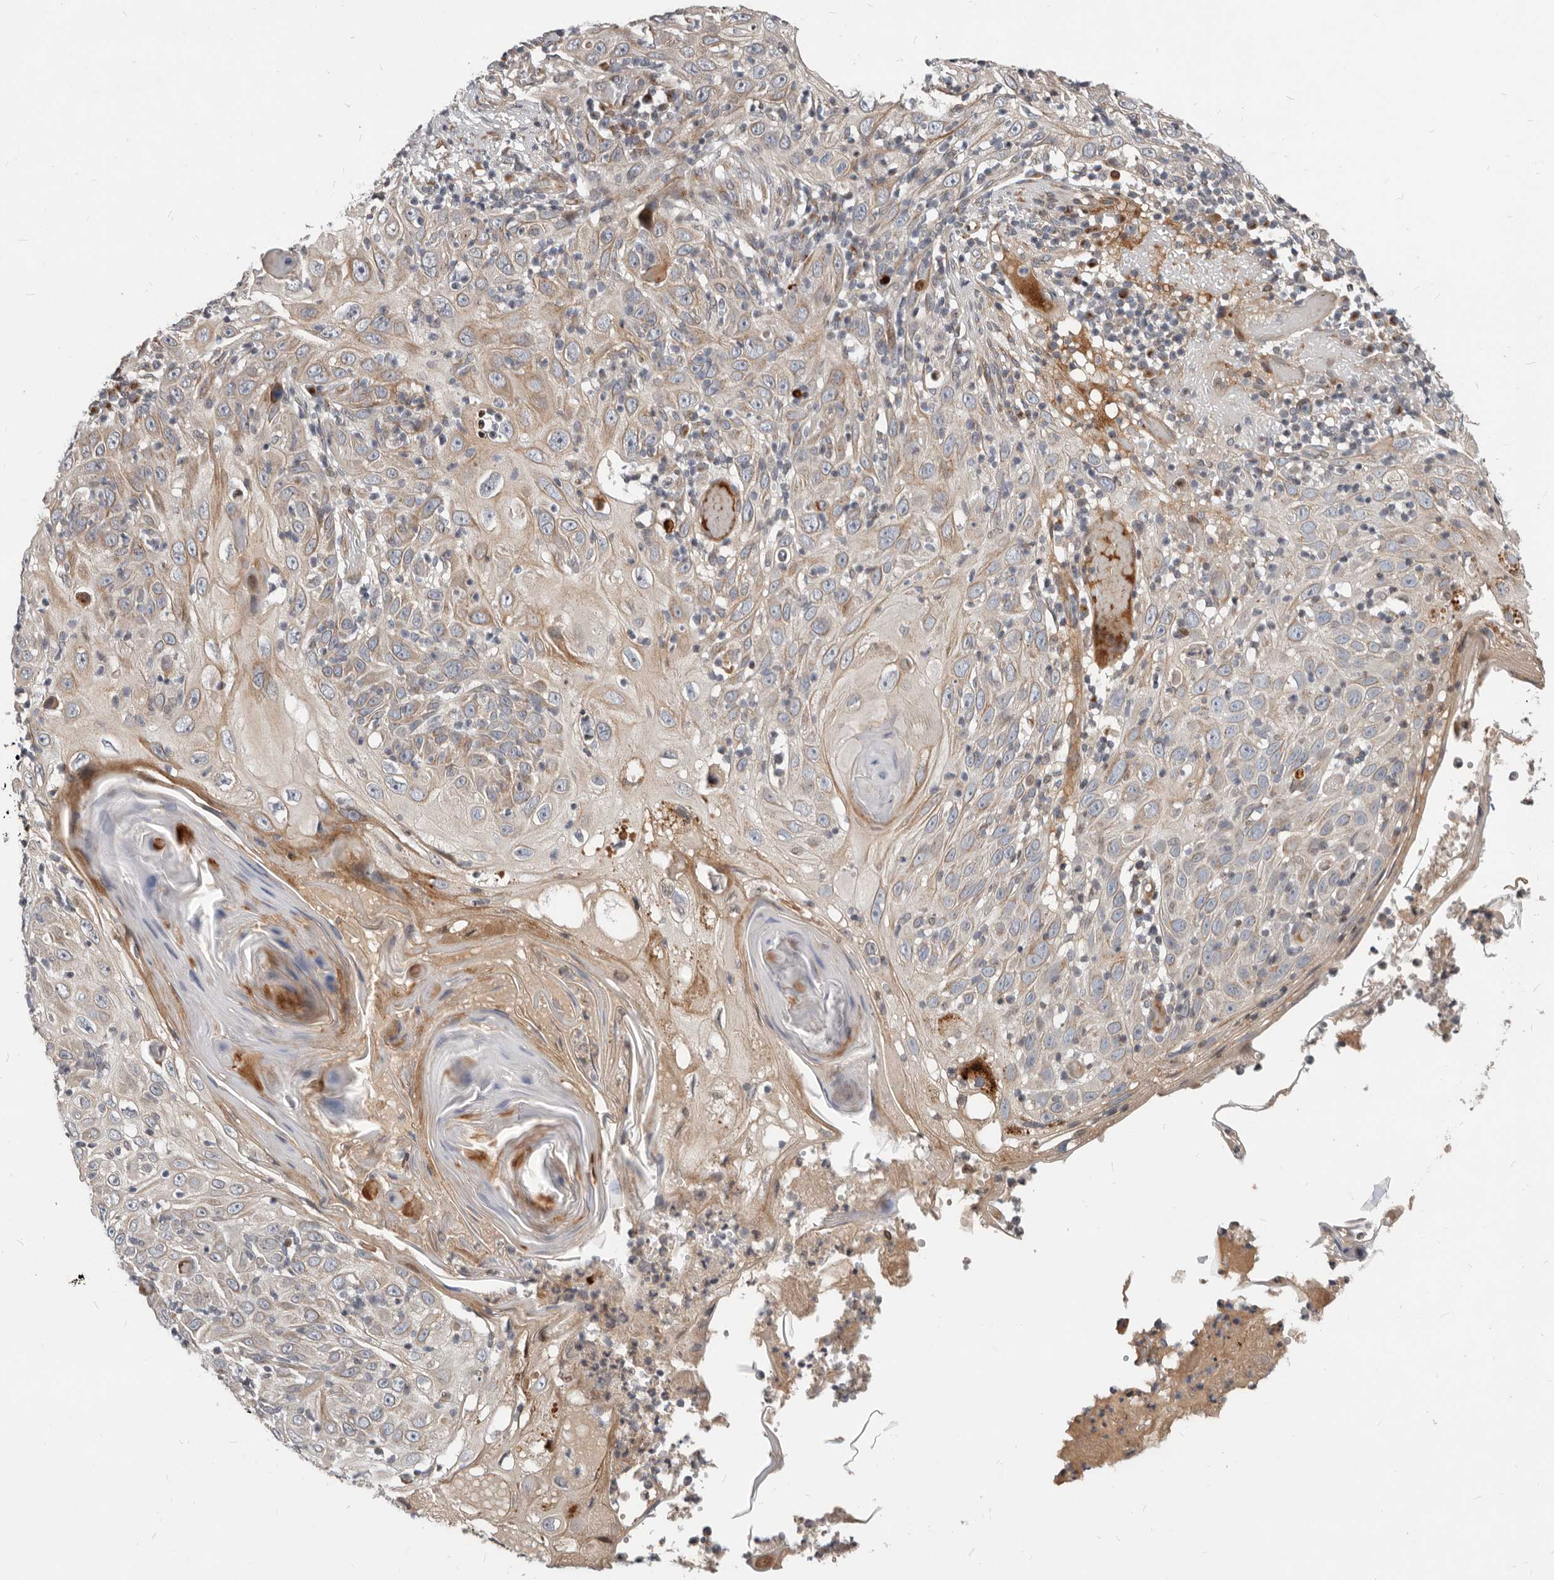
{"staining": {"intensity": "weak", "quantity": "25%-75%", "location": "cytoplasmic/membranous"}, "tissue": "skin cancer", "cell_type": "Tumor cells", "image_type": "cancer", "snomed": [{"axis": "morphology", "description": "Squamous cell carcinoma, NOS"}, {"axis": "topography", "description": "Skin"}], "caption": "High-magnification brightfield microscopy of skin squamous cell carcinoma stained with DAB (brown) and counterstained with hematoxylin (blue). tumor cells exhibit weak cytoplasmic/membranous expression is present in about25%-75% of cells. Using DAB (3,3'-diaminobenzidine) (brown) and hematoxylin (blue) stains, captured at high magnification using brightfield microscopy.", "gene": "NPY4R", "patient": {"sex": "female", "age": 88}}